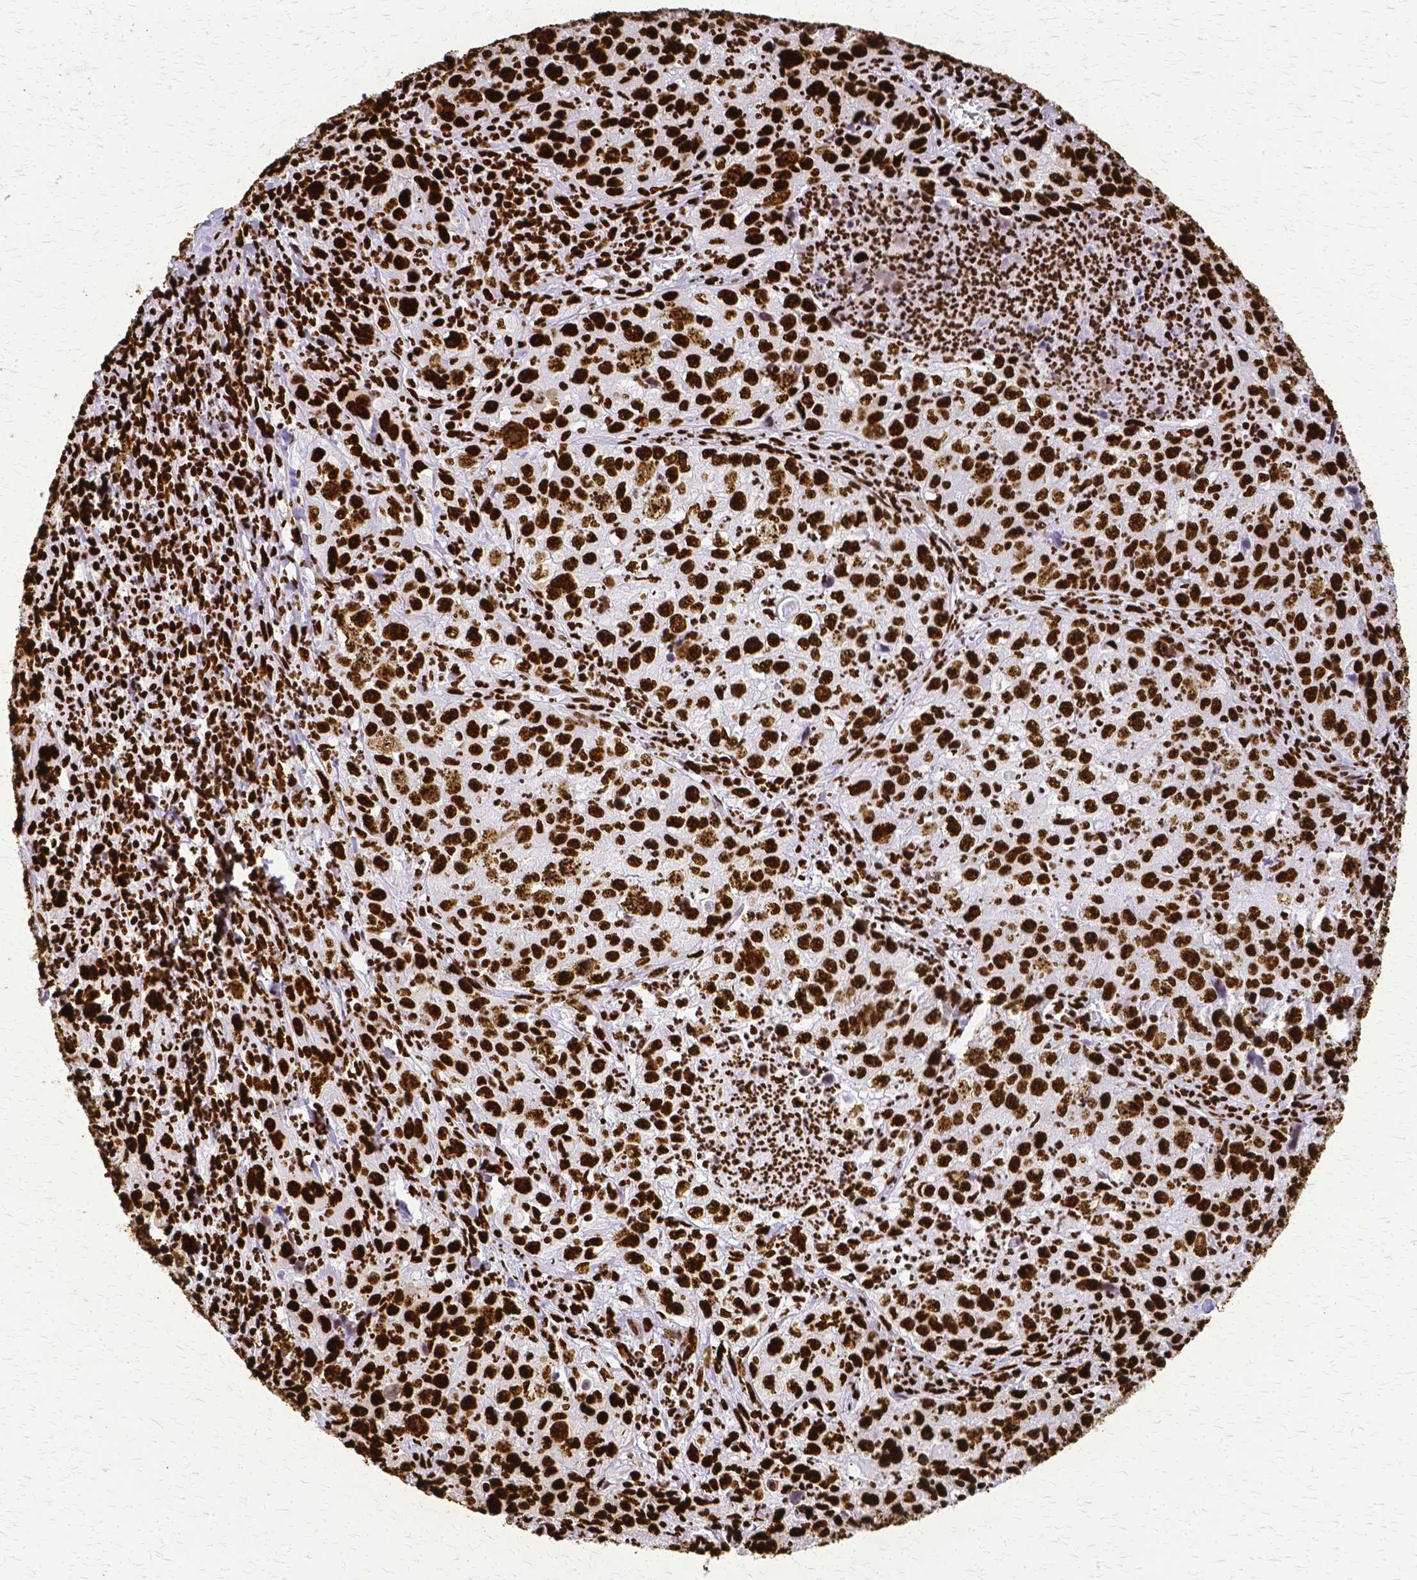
{"staining": {"intensity": "strong", "quantity": ">75%", "location": "nuclear"}, "tissue": "lung cancer", "cell_type": "Tumor cells", "image_type": "cancer", "snomed": [{"axis": "morphology", "description": "Squamous cell carcinoma, NOS"}, {"axis": "topography", "description": "Lung"}], "caption": "Protein staining of lung cancer (squamous cell carcinoma) tissue shows strong nuclear expression in approximately >75% of tumor cells.", "gene": "SFPQ", "patient": {"sex": "male", "age": 71}}